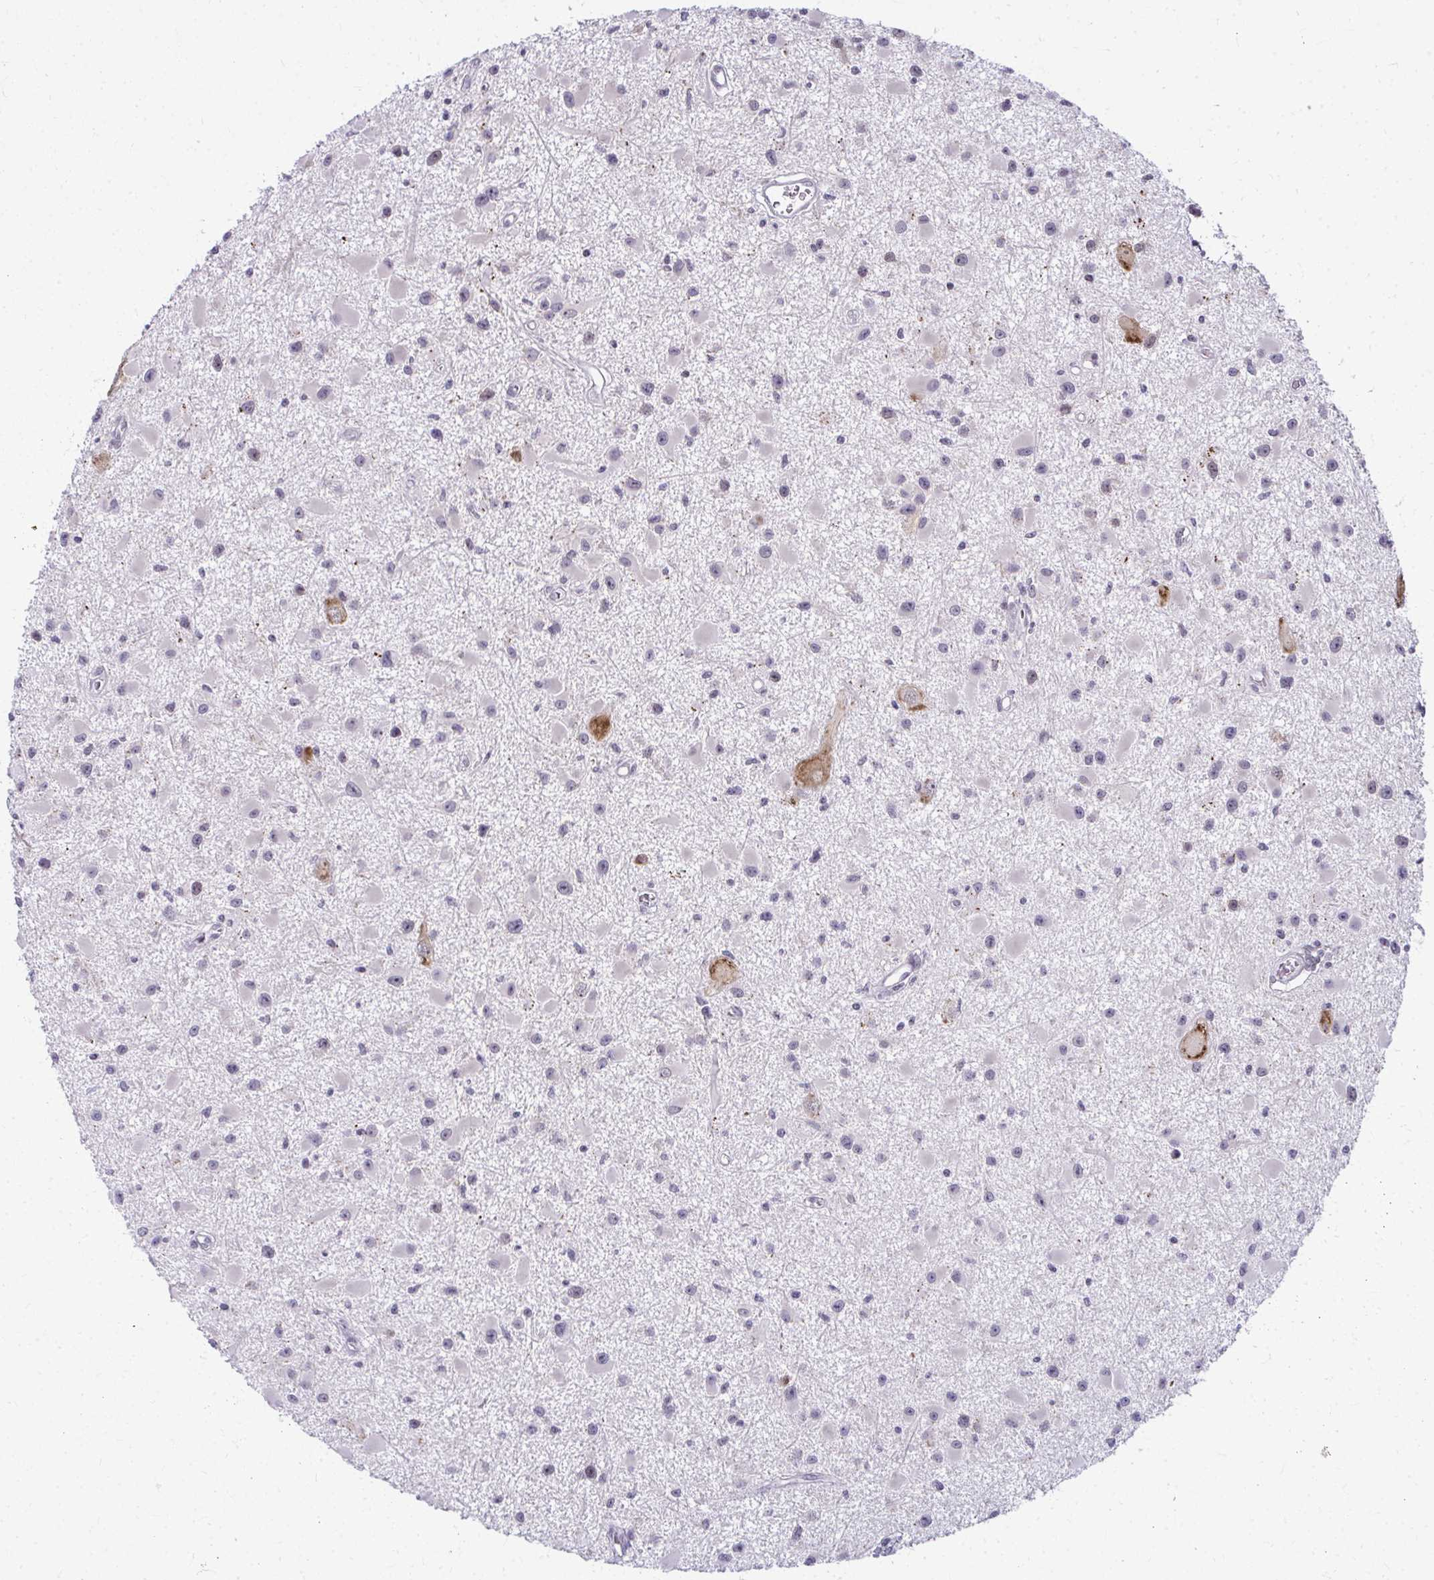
{"staining": {"intensity": "negative", "quantity": "none", "location": "none"}, "tissue": "glioma", "cell_type": "Tumor cells", "image_type": "cancer", "snomed": [{"axis": "morphology", "description": "Glioma, malignant, High grade"}, {"axis": "topography", "description": "Brain"}], "caption": "Immunohistochemistry photomicrograph of neoplastic tissue: human malignant glioma (high-grade) stained with DAB (3,3'-diaminobenzidine) reveals no significant protein expression in tumor cells. (Stains: DAB (3,3'-diaminobenzidine) immunohistochemistry with hematoxylin counter stain, Microscopy: brightfield microscopy at high magnification).", "gene": "MAF1", "patient": {"sex": "male", "age": 54}}